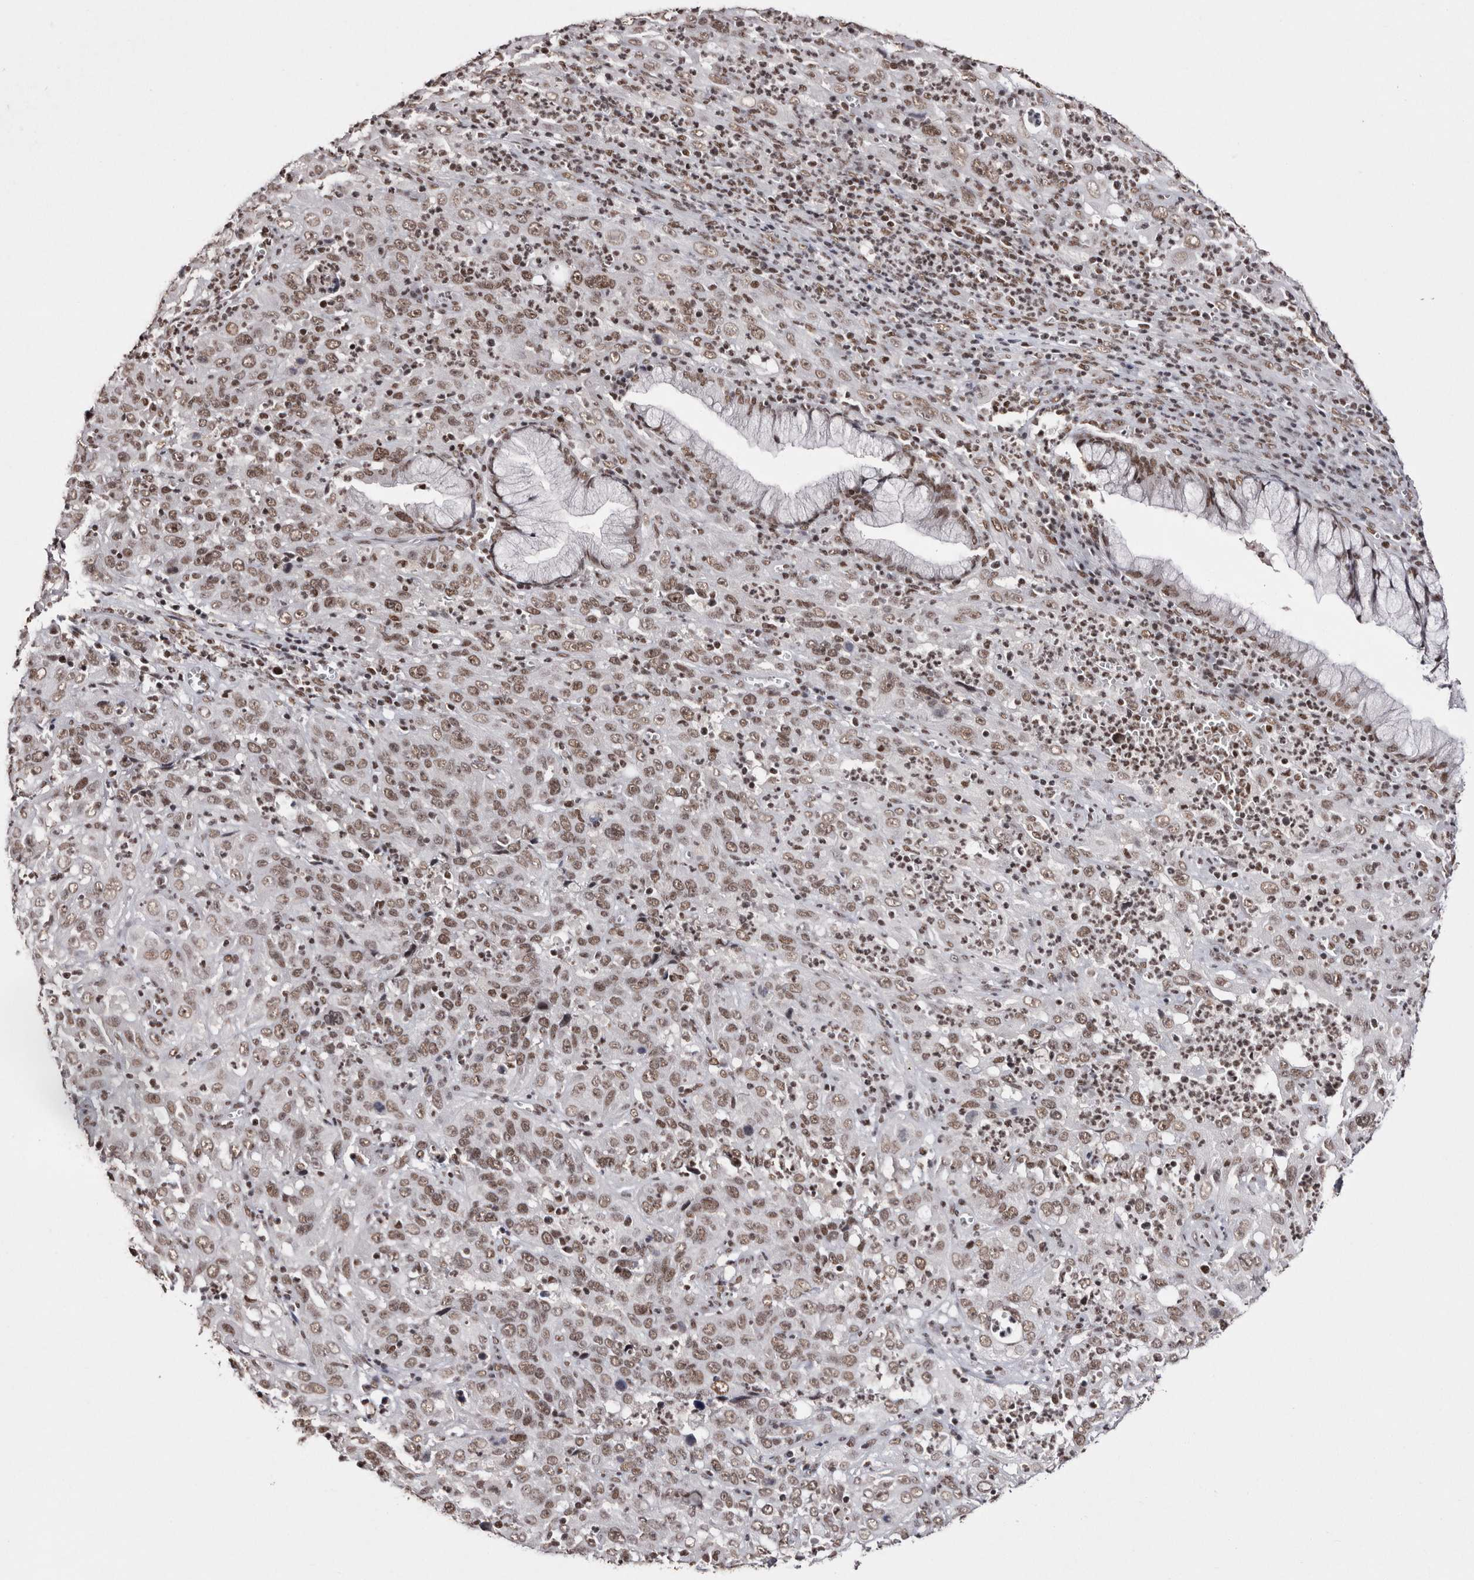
{"staining": {"intensity": "moderate", "quantity": ">75%", "location": "nuclear"}, "tissue": "cervical cancer", "cell_type": "Tumor cells", "image_type": "cancer", "snomed": [{"axis": "morphology", "description": "Squamous cell carcinoma, NOS"}, {"axis": "topography", "description": "Cervix"}], "caption": "Protein analysis of cervical squamous cell carcinoma tissue displays moderate nuclear expression in about >75% of tumor cells.", "gene": "SMC1A", "patient": {"sex": "female", "age": 32}}